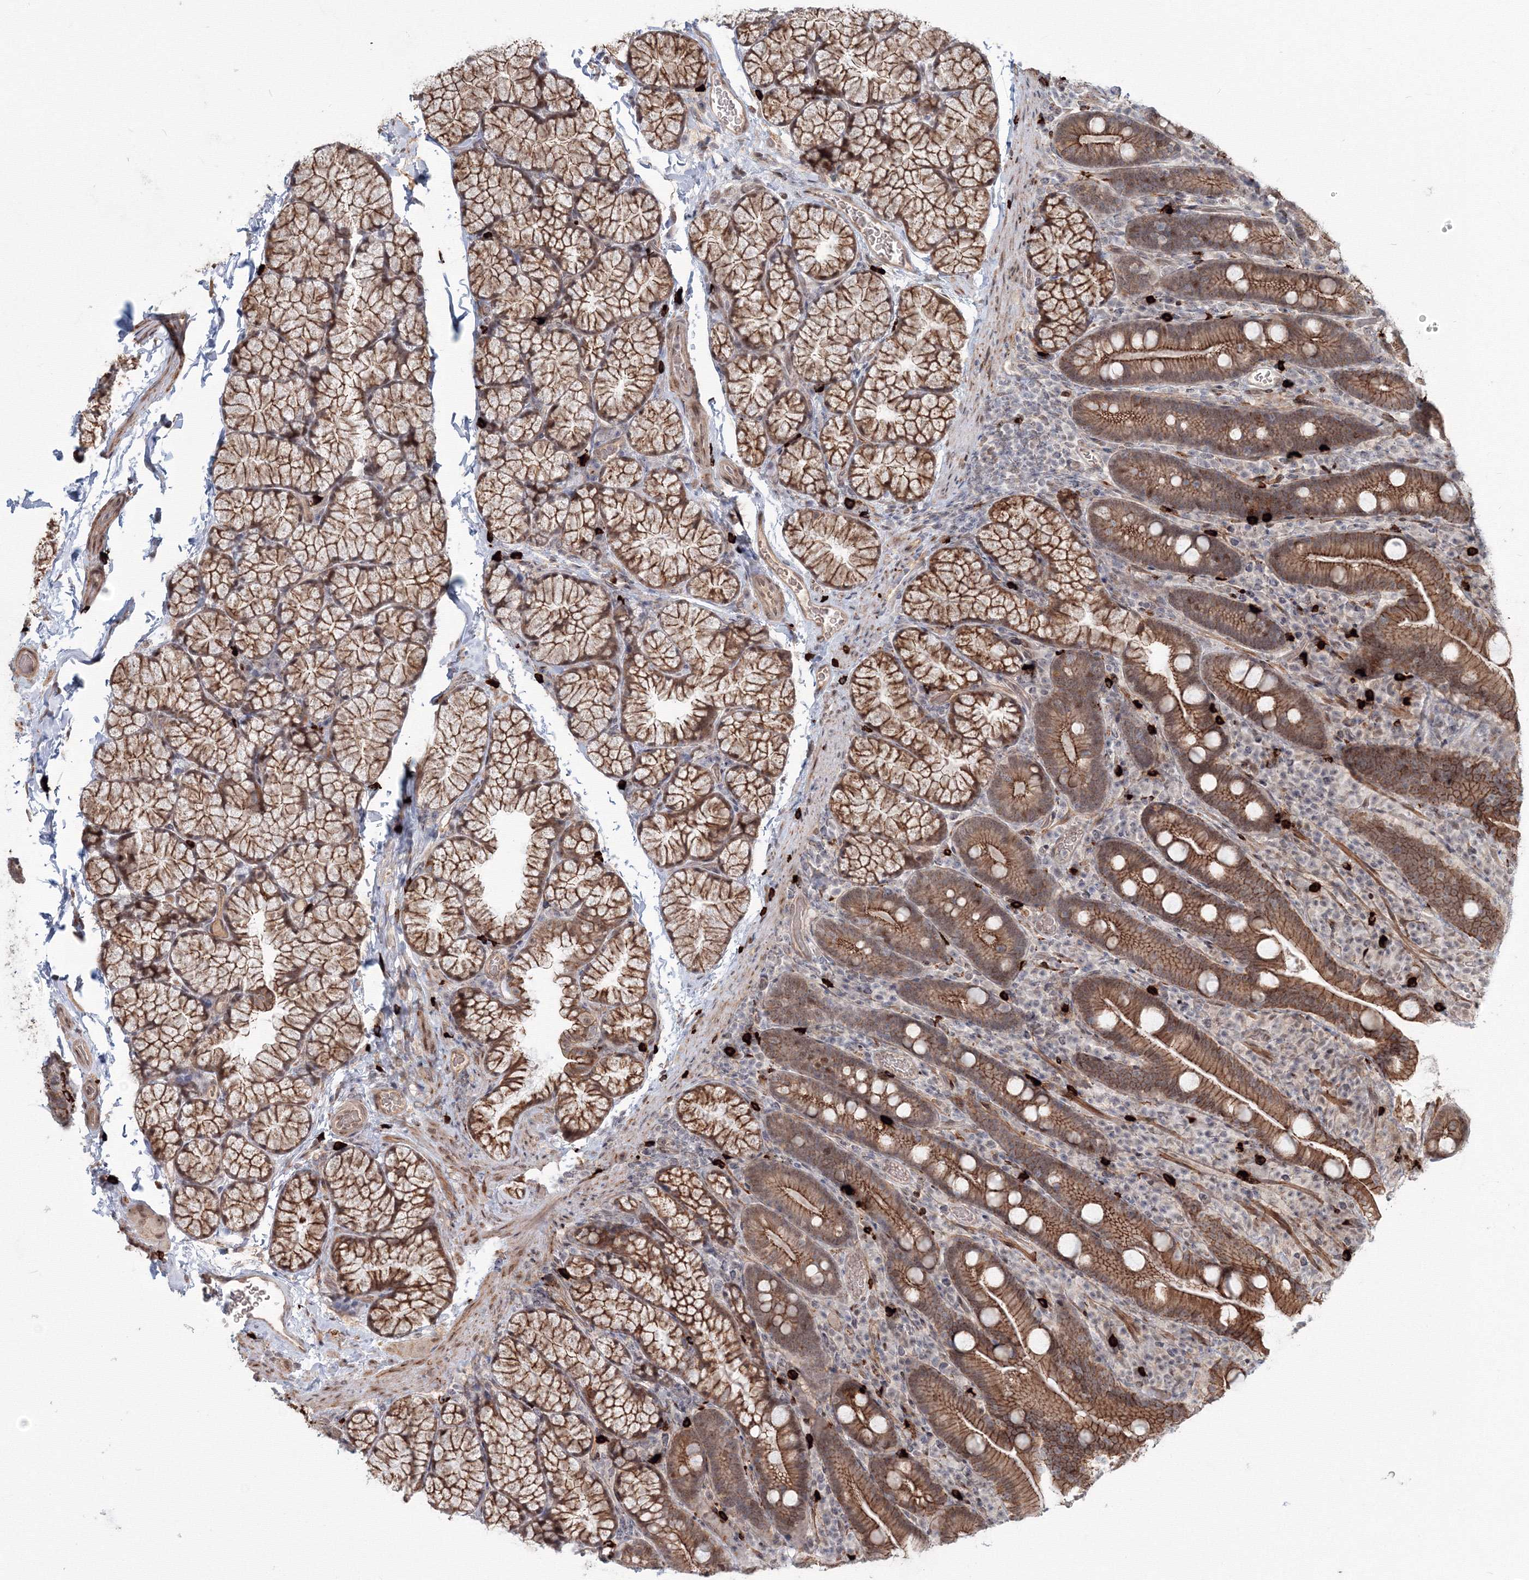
{"staining": {"intensity": "strong", "quantity": ">75%", "location": "cytoplasmic/membranous,nuclear"}, "tissue": "duodenum", "cell_type": "Glandular cells", "image_type": "normal", "snomed": [{"axis": "morphology", "description": "Normal tissue, NOS"}, {"axis": "topography", "description": "Duodenum"}], "caption": "Immunohistochemistry of unremarkable duodenum displays high levels of strong cytoplasmic/membranous,nuclear expression in about >75% of glandular cells. The staining was performed using DAB, with brown indicating positive protein expression. Nuclei are stained blue with hematoxylin.", "gene": "SH3PXD2A", "patient": {"sex": "male", "age": 35}}